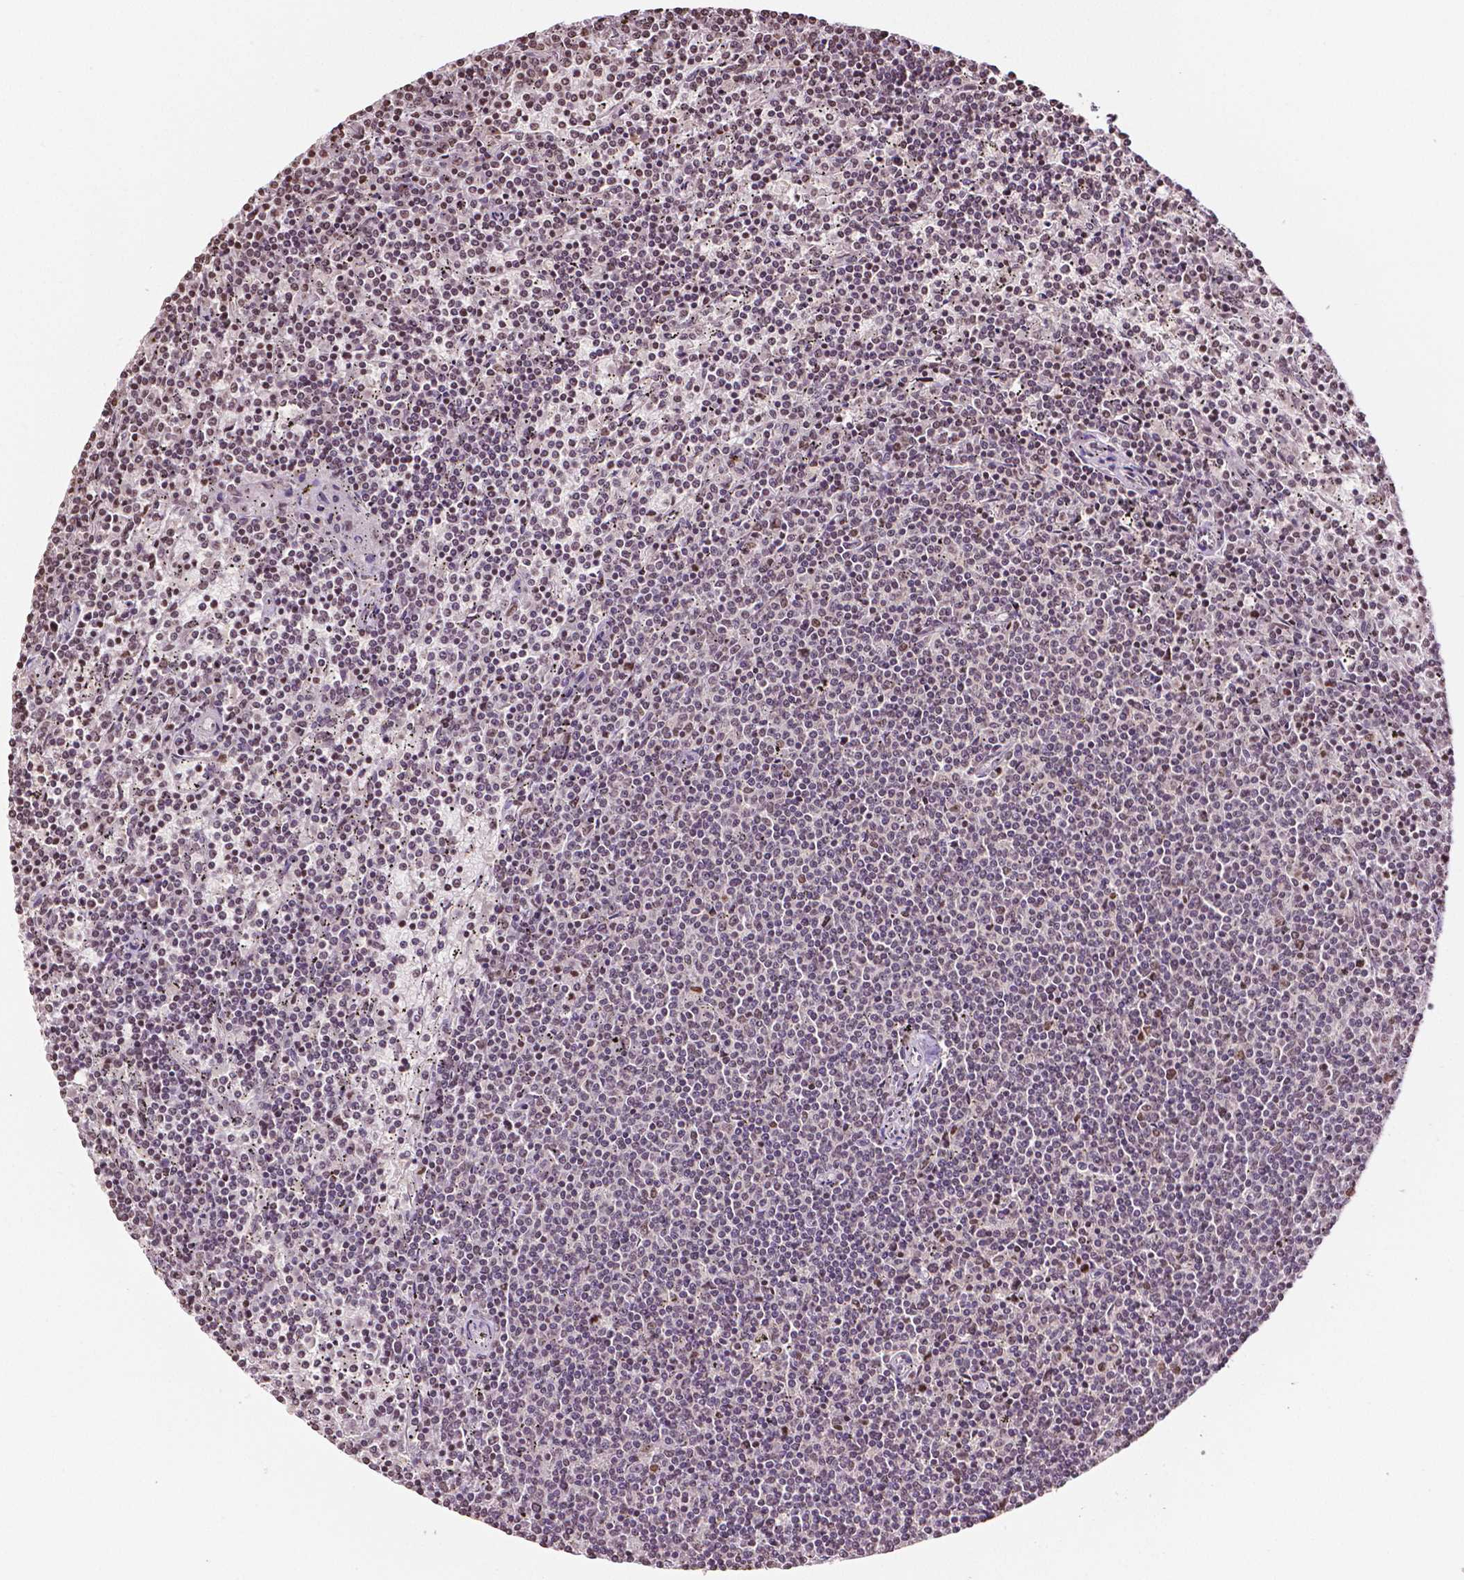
{"staining": {"intensity": "weak", "quantity": "25%-75%", "location": "nuclear"}, "tissue": "lymphoma", "cell_type": "Tumor cells", "image_type": "cancer", "snomed": [{"axis": "morphology", "description": "Malignant lymphoma, non-Hodgkin's type, Low grade"}, {"axis": "topography", "description": "Spleen"}], "caption": "A histopathology image showing weak nuclear expression in approximately 25%-75% of tumor cells in malignant lymphoma, non-Hodgkin's type (low-grade), as visualized by brown immunohistochemical staining.", "gene": "DEK", "patient": {"sex": "female", "age": 50}}